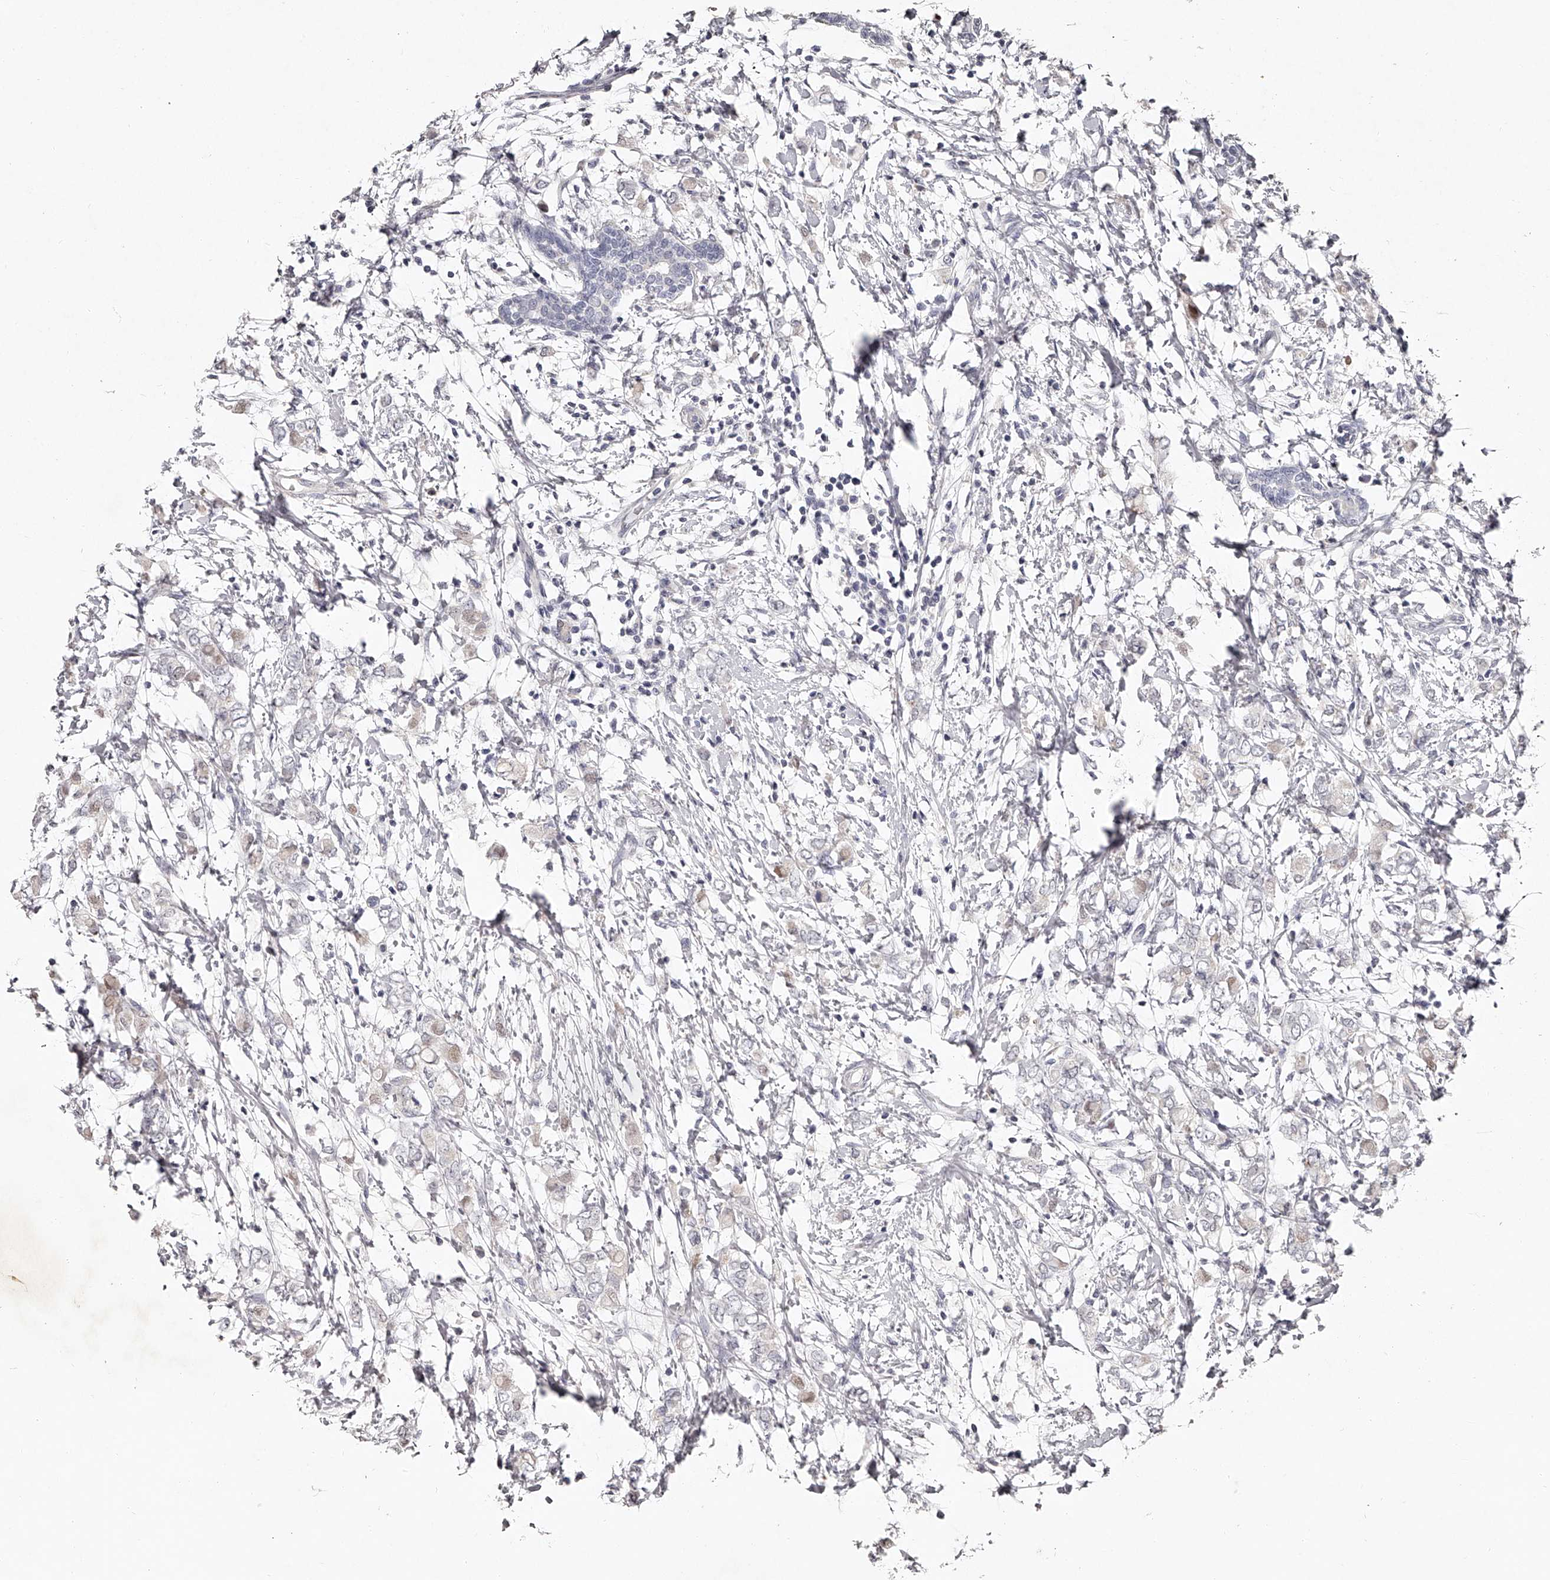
{"staining": {"intensity": "negative", "quantity": "none", "location": "none"}, "tissue": "breast cancer", "cell_type": "Tumor cells", "image_type": "cancer", "snomed": [{"axis": "morphology", "description": "Normal tissue, NOS"}, {"axis": "morphology", "description": "Lobular carcinoma"}, {"axis": "topography", "description": "Breast"}], "caption": "Immunohistochemistry histopathology image of neoplastic tissue: human breast lobular carcinoma stained with DAB shows no significant protein positivity in tumor cells.", "gene": "NT5DC1", "patient": {"sex": "female", "age": 47}}